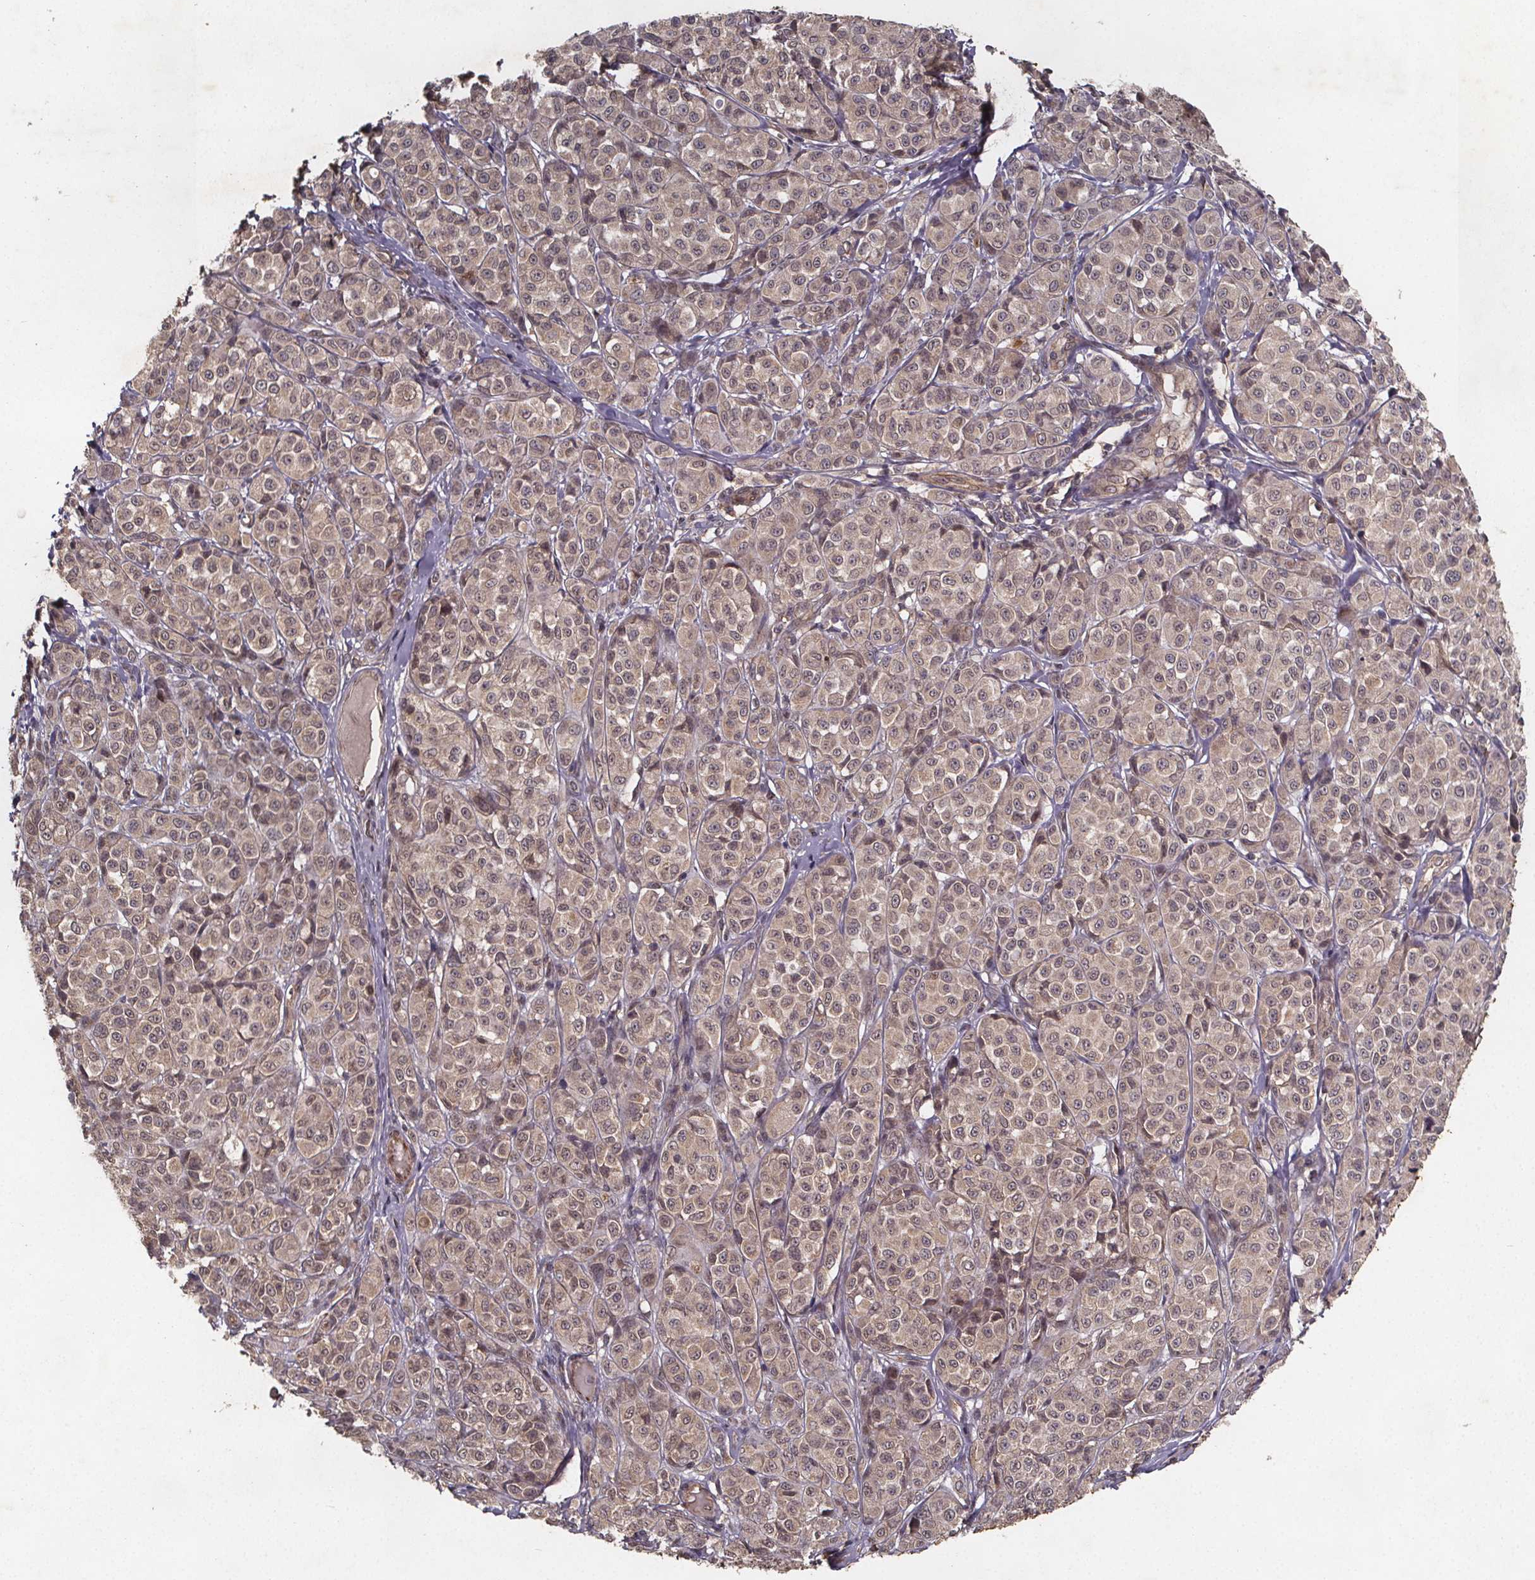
{"staining": {"intensity": "weak", "quantity": ">75%", "location": "cytoplasmic/membranous,nuclear"}, "tissue": "melanoma", "cell_type": "Tumor cells", "image_type": "cancer", "snomed": [{"axis": "morphology", "description": "Malignant melanoma, NOS"}, {"axis": "topography", "description": "Skin"}], "caption": "Malignant melanoma stained with DAB (3,3'-diaminobenzidine) IHC exhibits low levels of weak cytoplasmic/membranous and nuclear expression in about >75% of tumor cells.", "gene": "PIERCE2", "patient": {"sex": "male", "age": 89}}